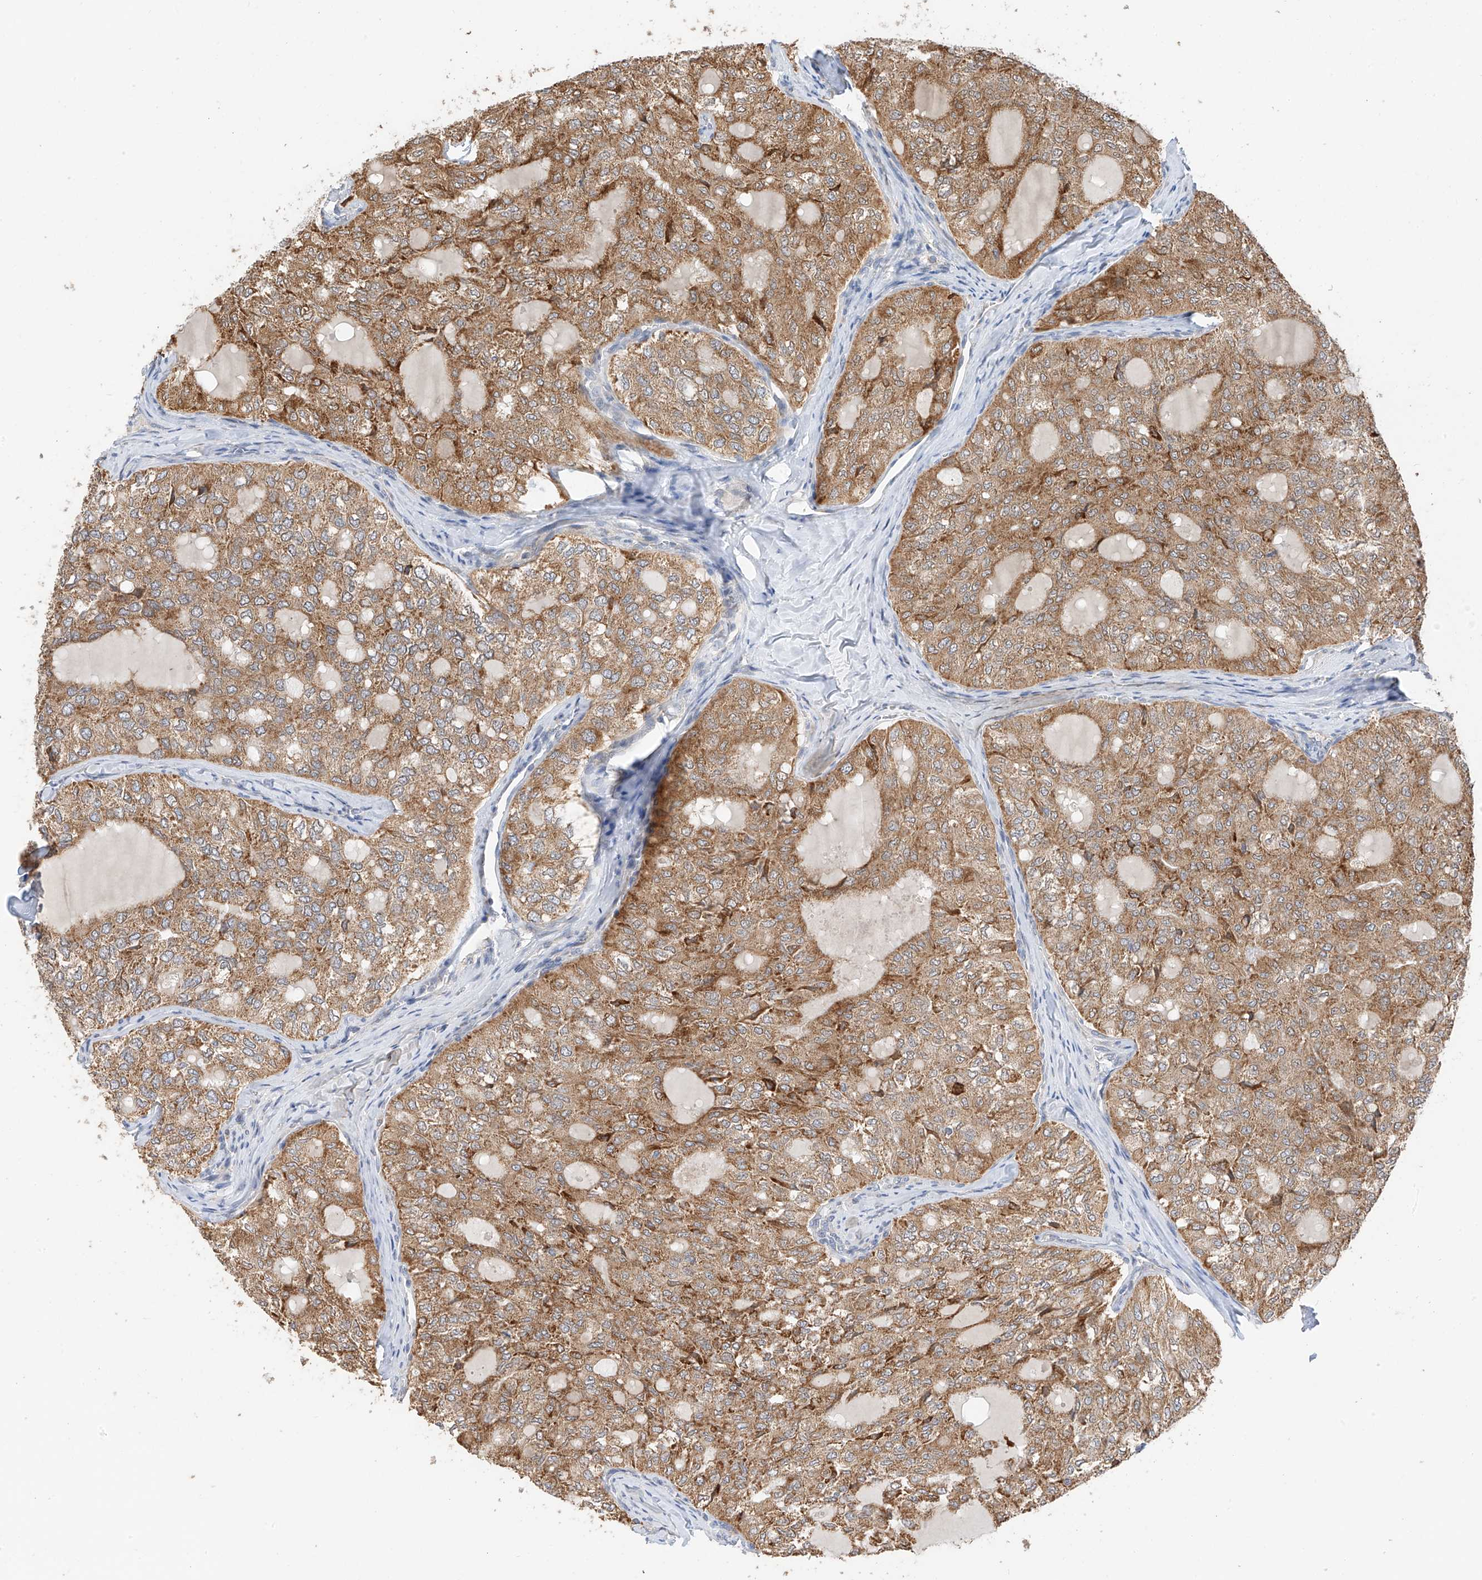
{"staining": {"intensity": "moderate", "quantity": ">75%", "location": "cytoplasmic/membranous"}, "tissue": "thyroid cancer", "cell_type": "Tumor cells", "image_type": "cancer", "snomed": [{"axis": "morphology", "description": "Follicular adenoma carcinoma, NOS"}, {"axis": "topography", "description": "Thyroid gland"}], "caption": "Protein expression analysis of human follicular adenoma carcinoma (thyroid) reveals moderate cytoplasmic/membranous positivity in approximately >75% of tumor cells. The protein is stained brown, and the nuclei are stained in blue (DAB (3,3'-diaminobenzidine) IHC with brightfield microscopy, high magnification).", "gene": "PPA2", "patient": {"sex": "male", "age": 75}}